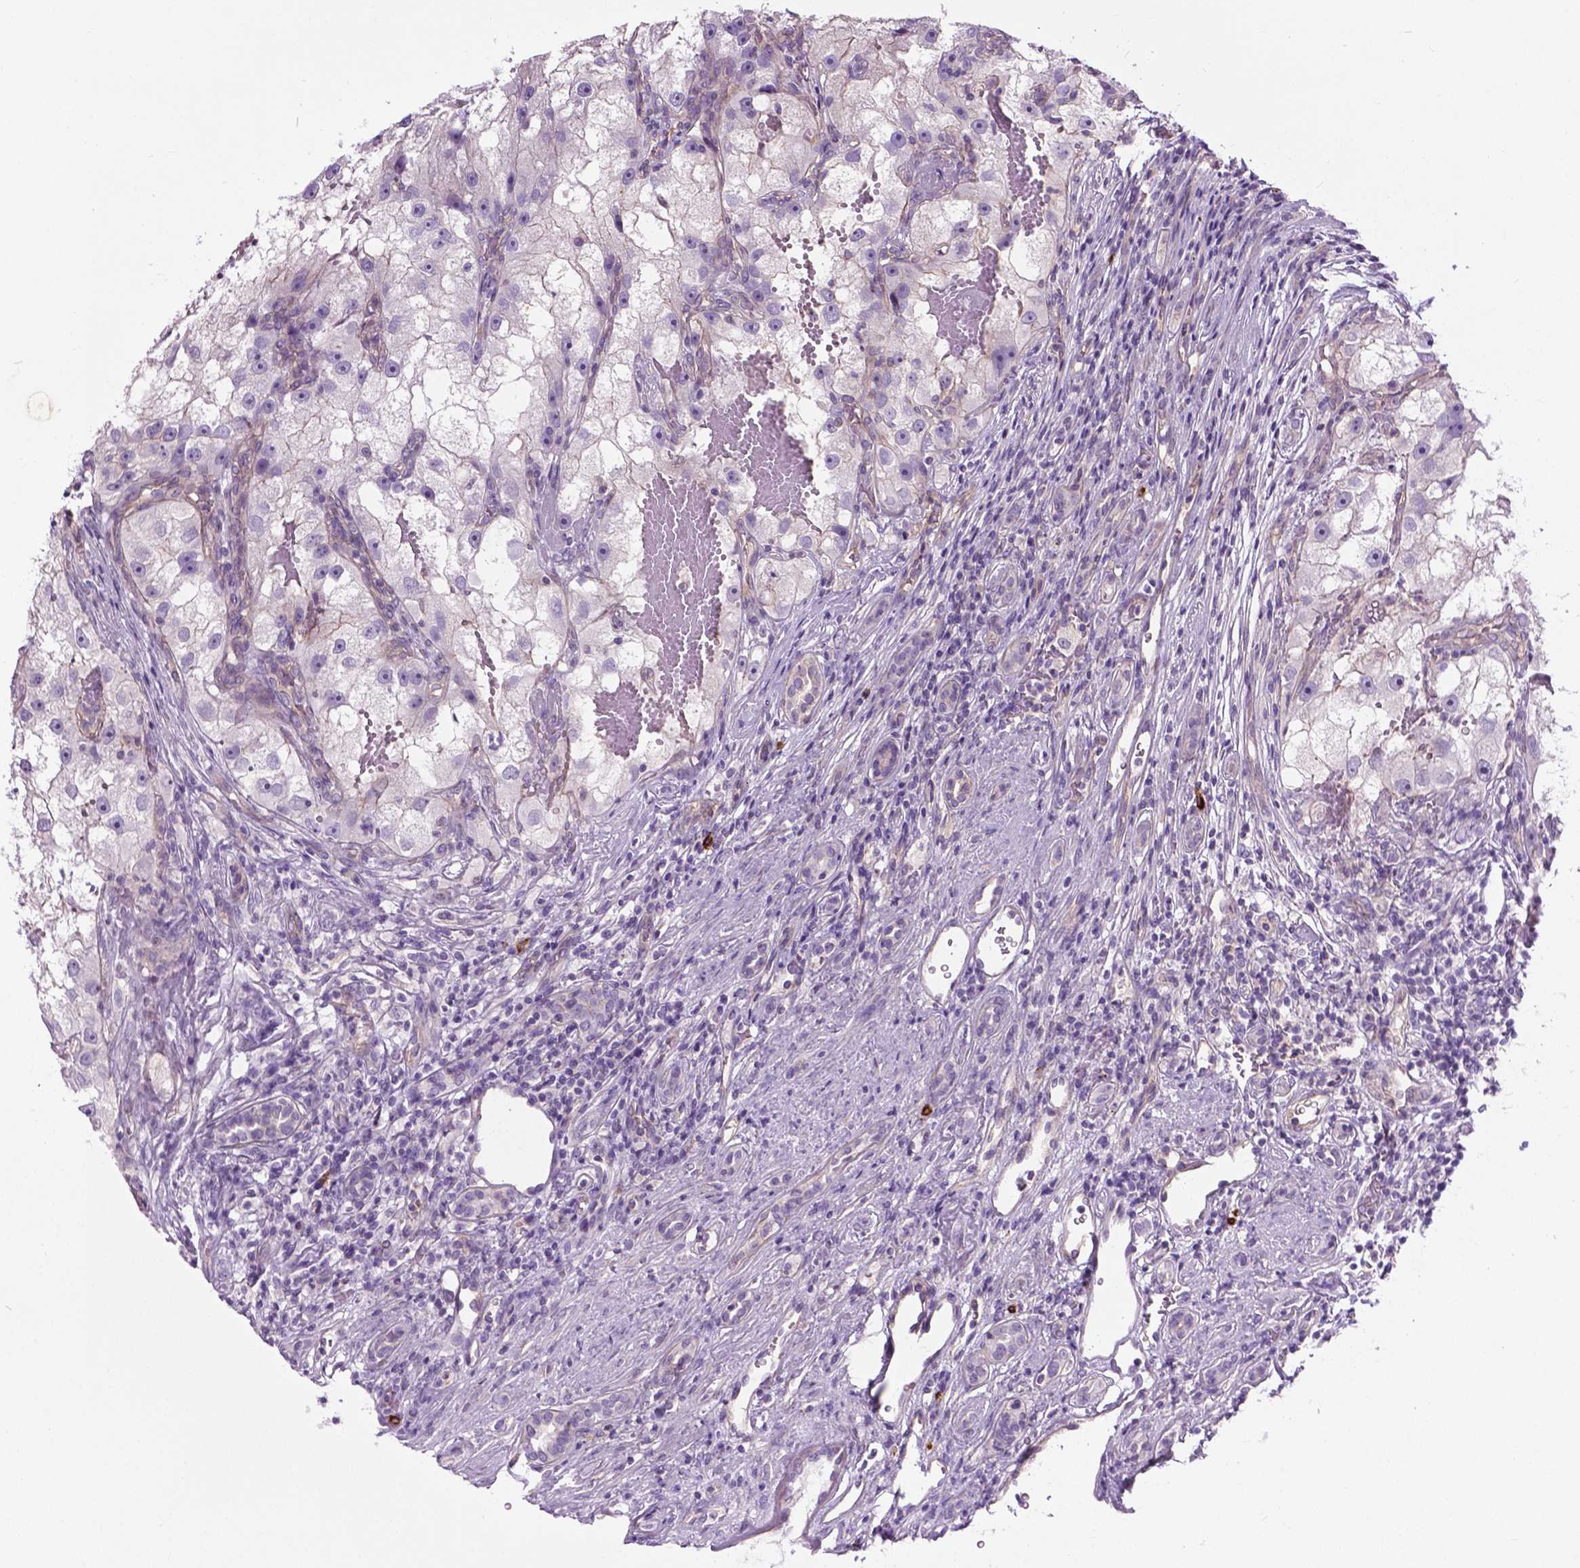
{"staining": {"intensity": "negative", "quantity": "none", "location": "none"}, "tissue": "renal cancer", "cell_type": "Tumor cells", "image_type": "cancer", "snomed": [{"axis": "morphology", "description": "Adenocarcinoma, NOS"}, {"axis": "topography", "description": "Kidney"}], "caption": "Protein analysis of adenocarcinoma (renal) shows no significant staining in tumor cells.", "gene": "SPECC1L", "patient": {"sex": "male", "age": 63}}